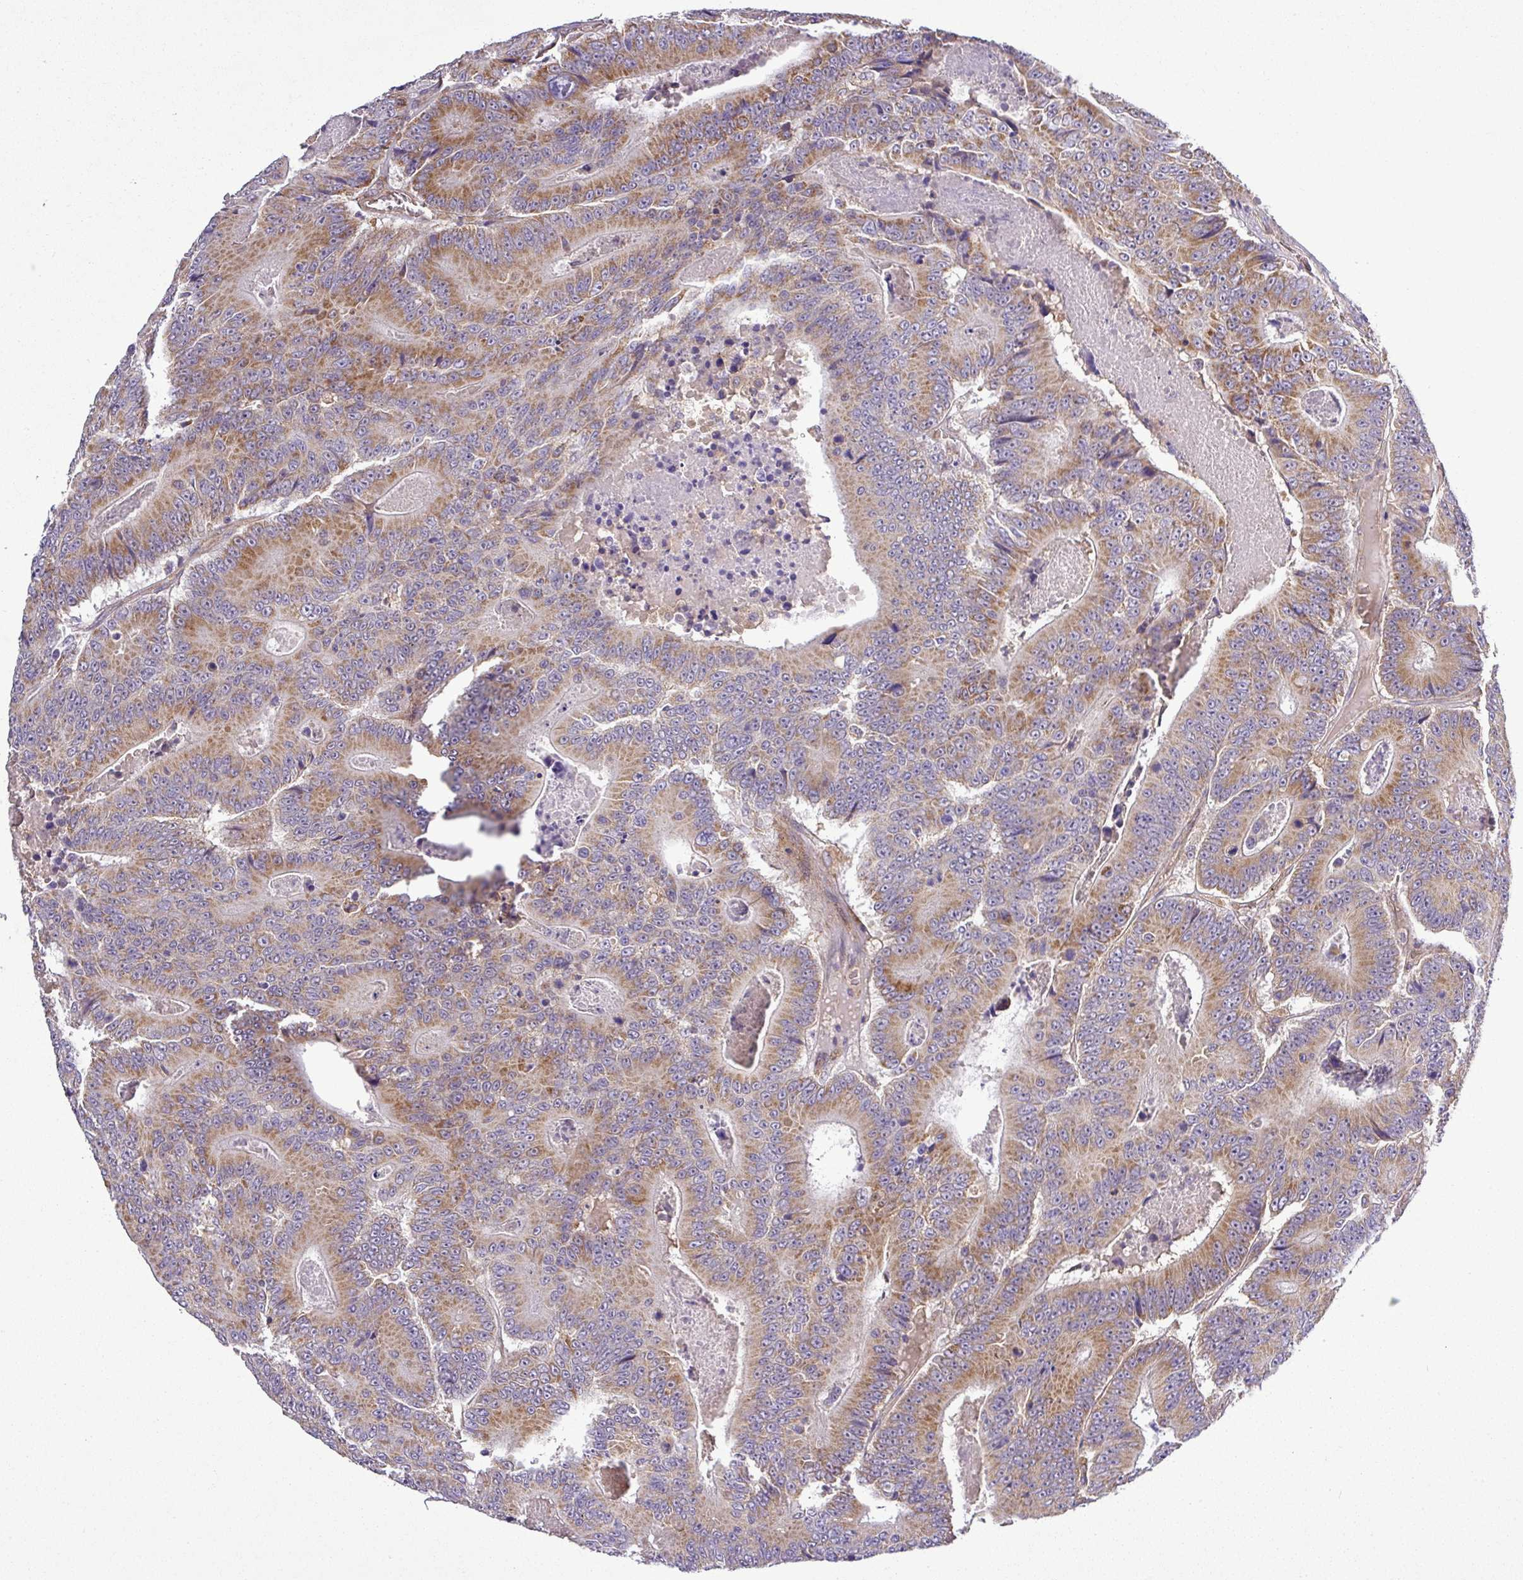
{"staining": {"intensity": "moderate", "quantity": ">75%", "location": "cytoplasmic/membranous"}, "tissue": "colorectal cancer", "cell_type": "Tumor cells", "image_type": "cancer", "snomed": [{"axis": "morphology", "description": "Adenocarcinoma, NOS"}, {"axis": "topography", "description": "Colon"}], "caption": "This histopathology image demonstrates immunohistochemistry (IHC) staining of colorectal cancer (adenocarcinoma), with medium moderate cytoplasmic/membranous positivity in approximately >75% of tumor cells.", "gene": "ZNF513", "patient": {"sex": "male", "age": 83}}